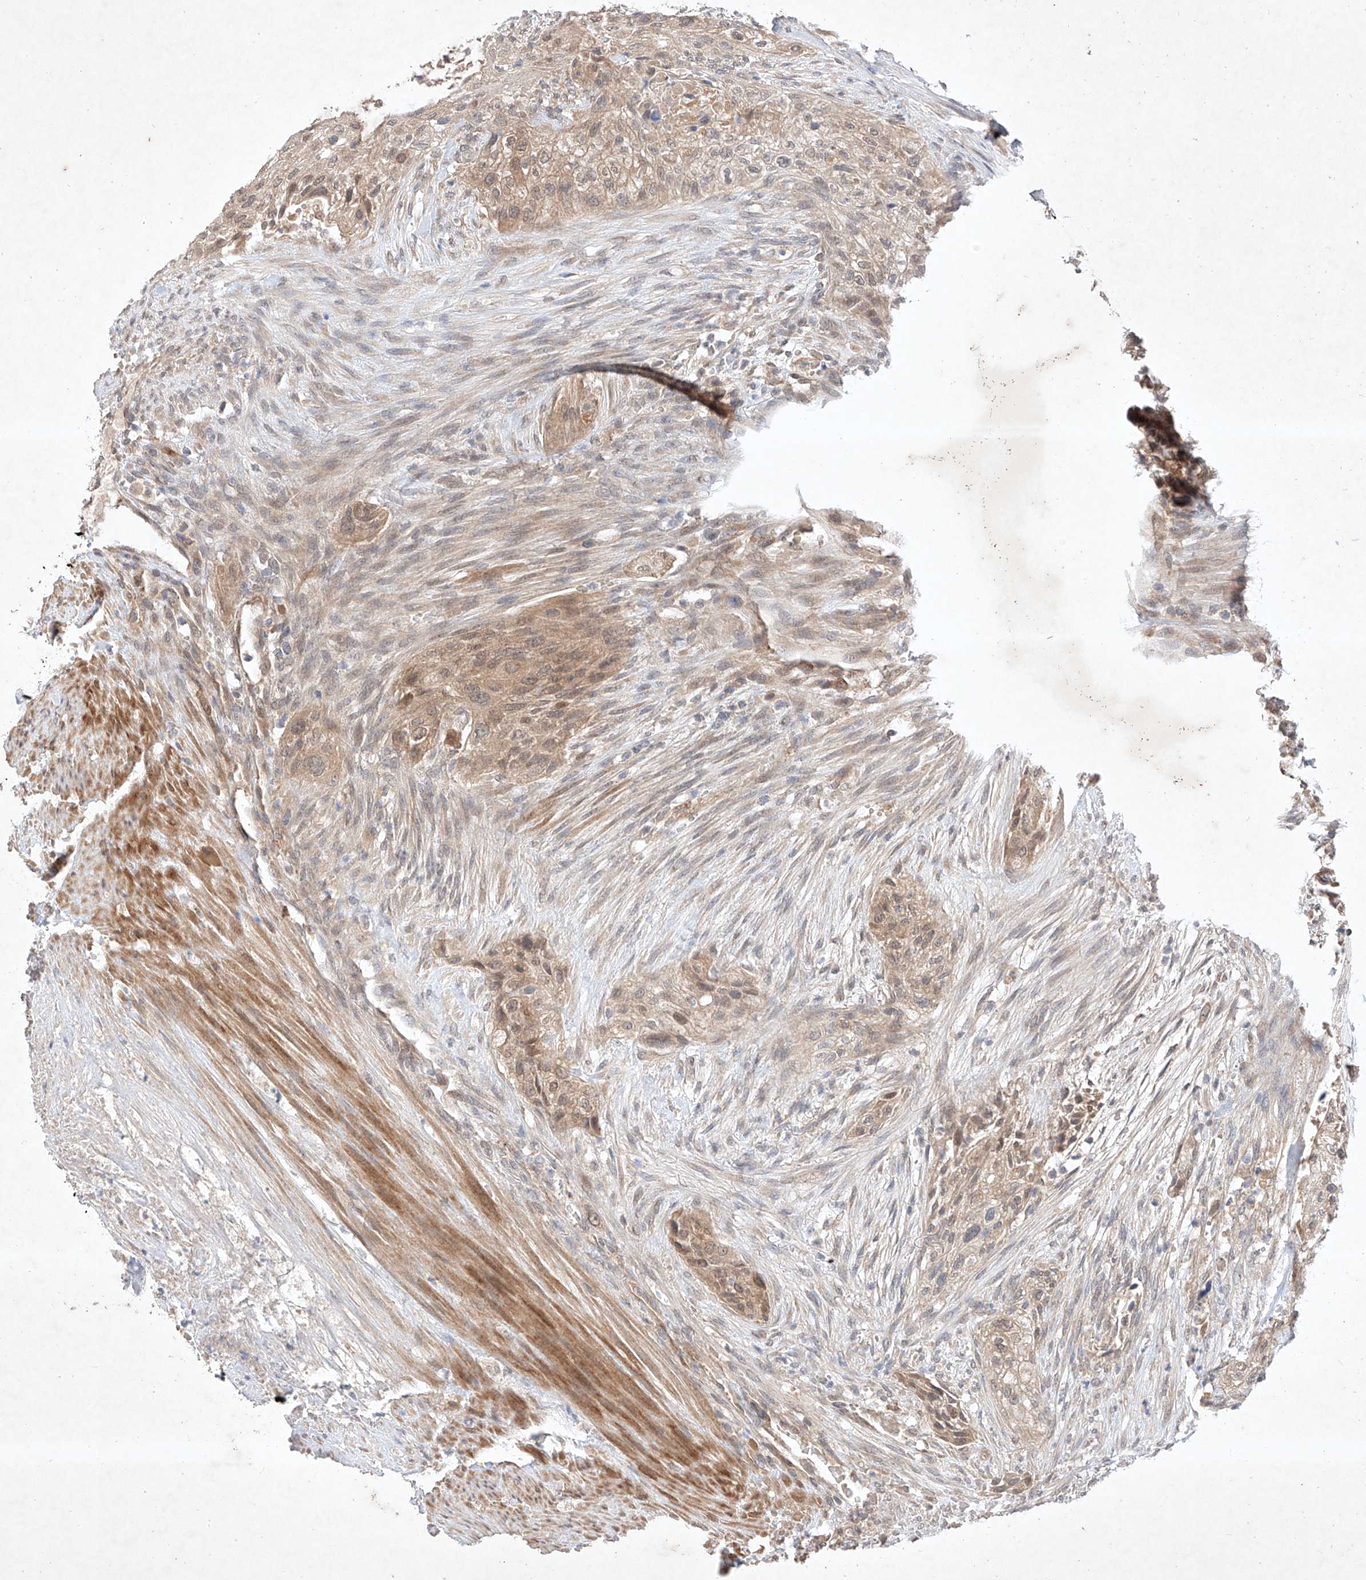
{"staining": {"intensity": "weak", "quantity": ">75%", "location": "cytoplasmic/membranous"}, "tissue": "urothelial cancer", "cell_type": "Tumor cells", "image_type": "cancer", "snomed": [{"axis": "morphology", "description": "Urothelial carcinoma, High grade"}, {"axis": "topography", "description": "Urinary bladder"}], "caption": "IHC of high-grade urothelial carcinoma demonstrates low levels of weak cytoplasmic/membranous staining in about >75% of tumor cells. (Brightfield microscopy of DAB IHC at high magnification).", "gene": "ZNF124", "patient": {"sex": "male", "age": 35}}